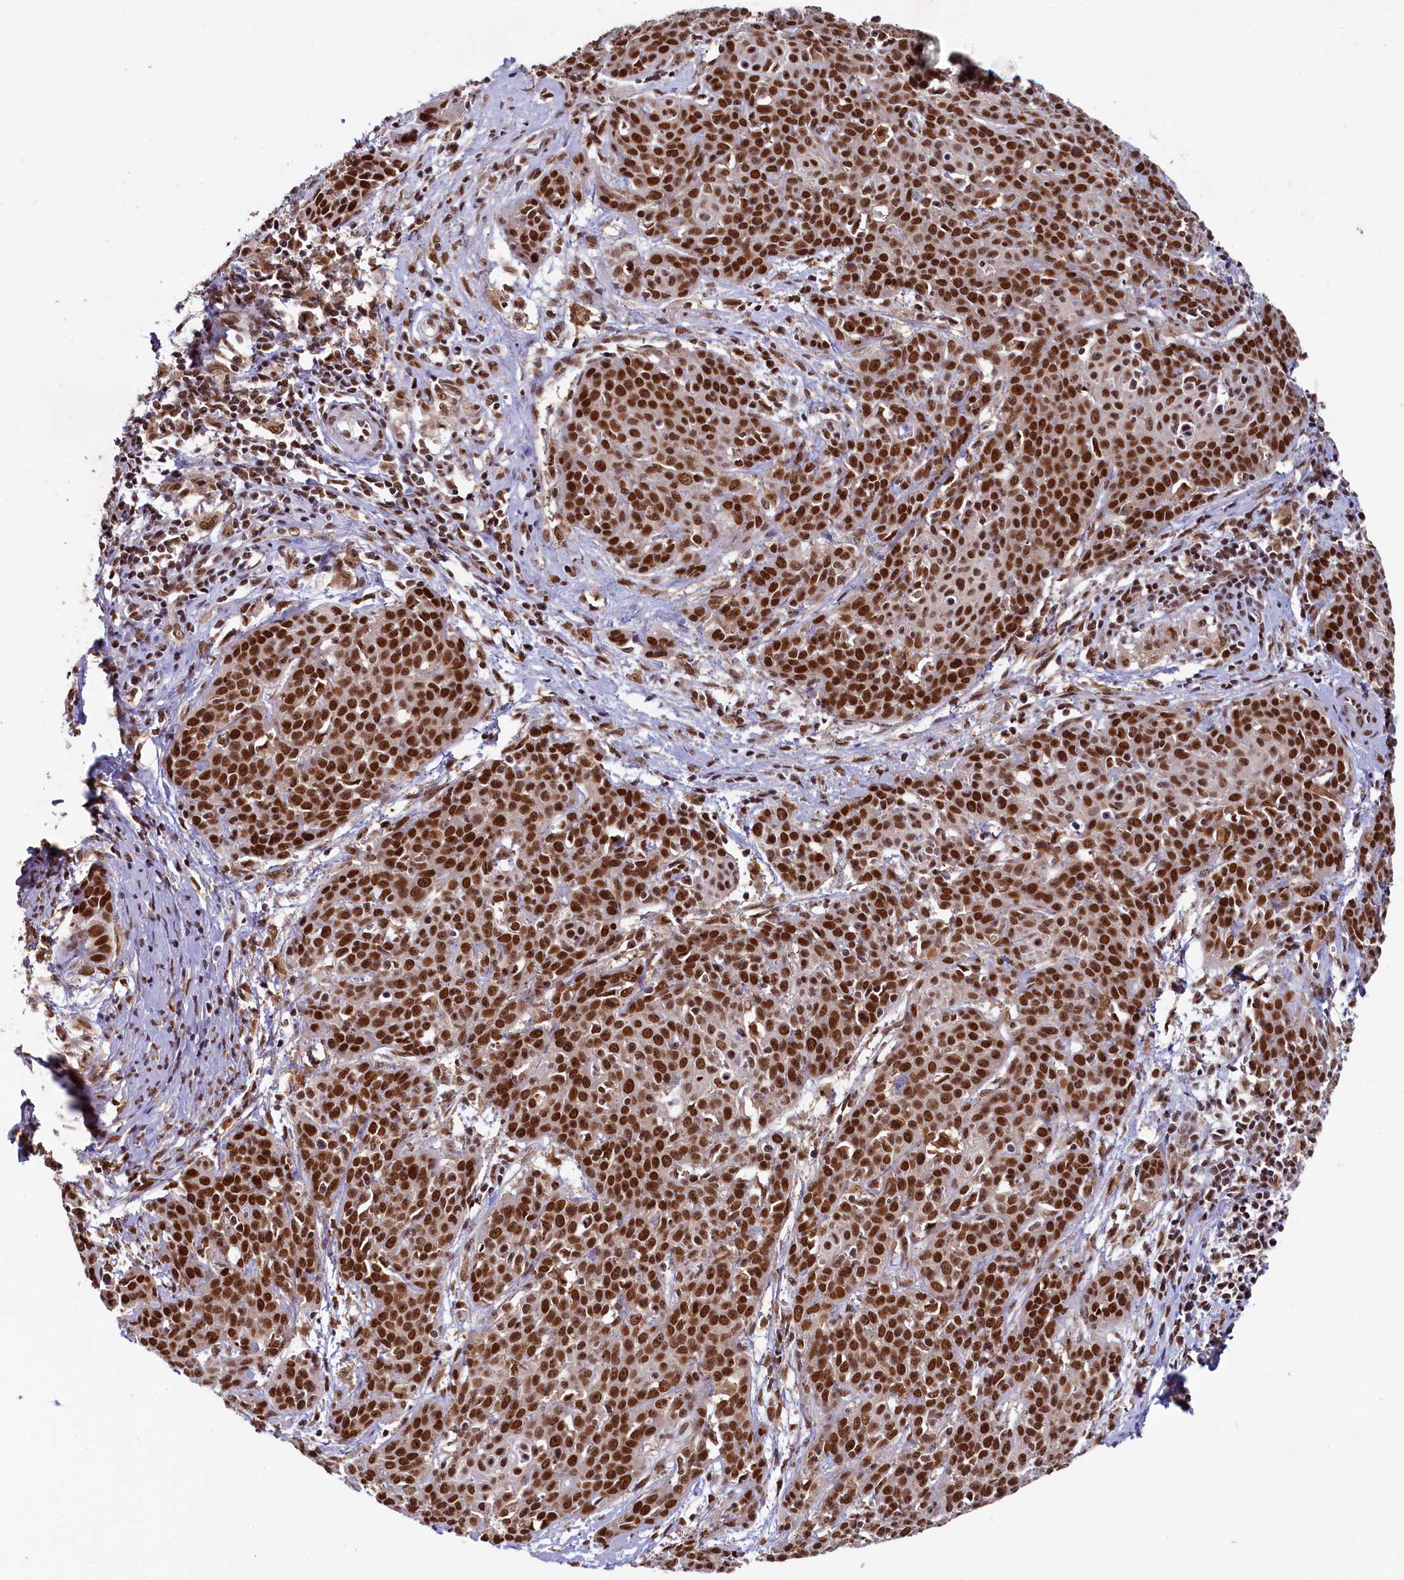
{"staining": {"intensity": "strong", "quantity": ">75%", "location": "nuclear"}, "tissue": "cervical cancer", "cell_type": "Tumor cells", "image_type": "cancer", "snomed": [{"axis": "morphology", "description": "Squamous cell carcinoma, NOS"}, {"axis": "topography", "description": "Cervix"}], "caption": "A brown stain labels strong nuclear staining of a protein in squamous cell carcinoma (cervical) tumor cells.", "gene": "PPHLN1", "patient": {"sex": "female", "age": 38}}